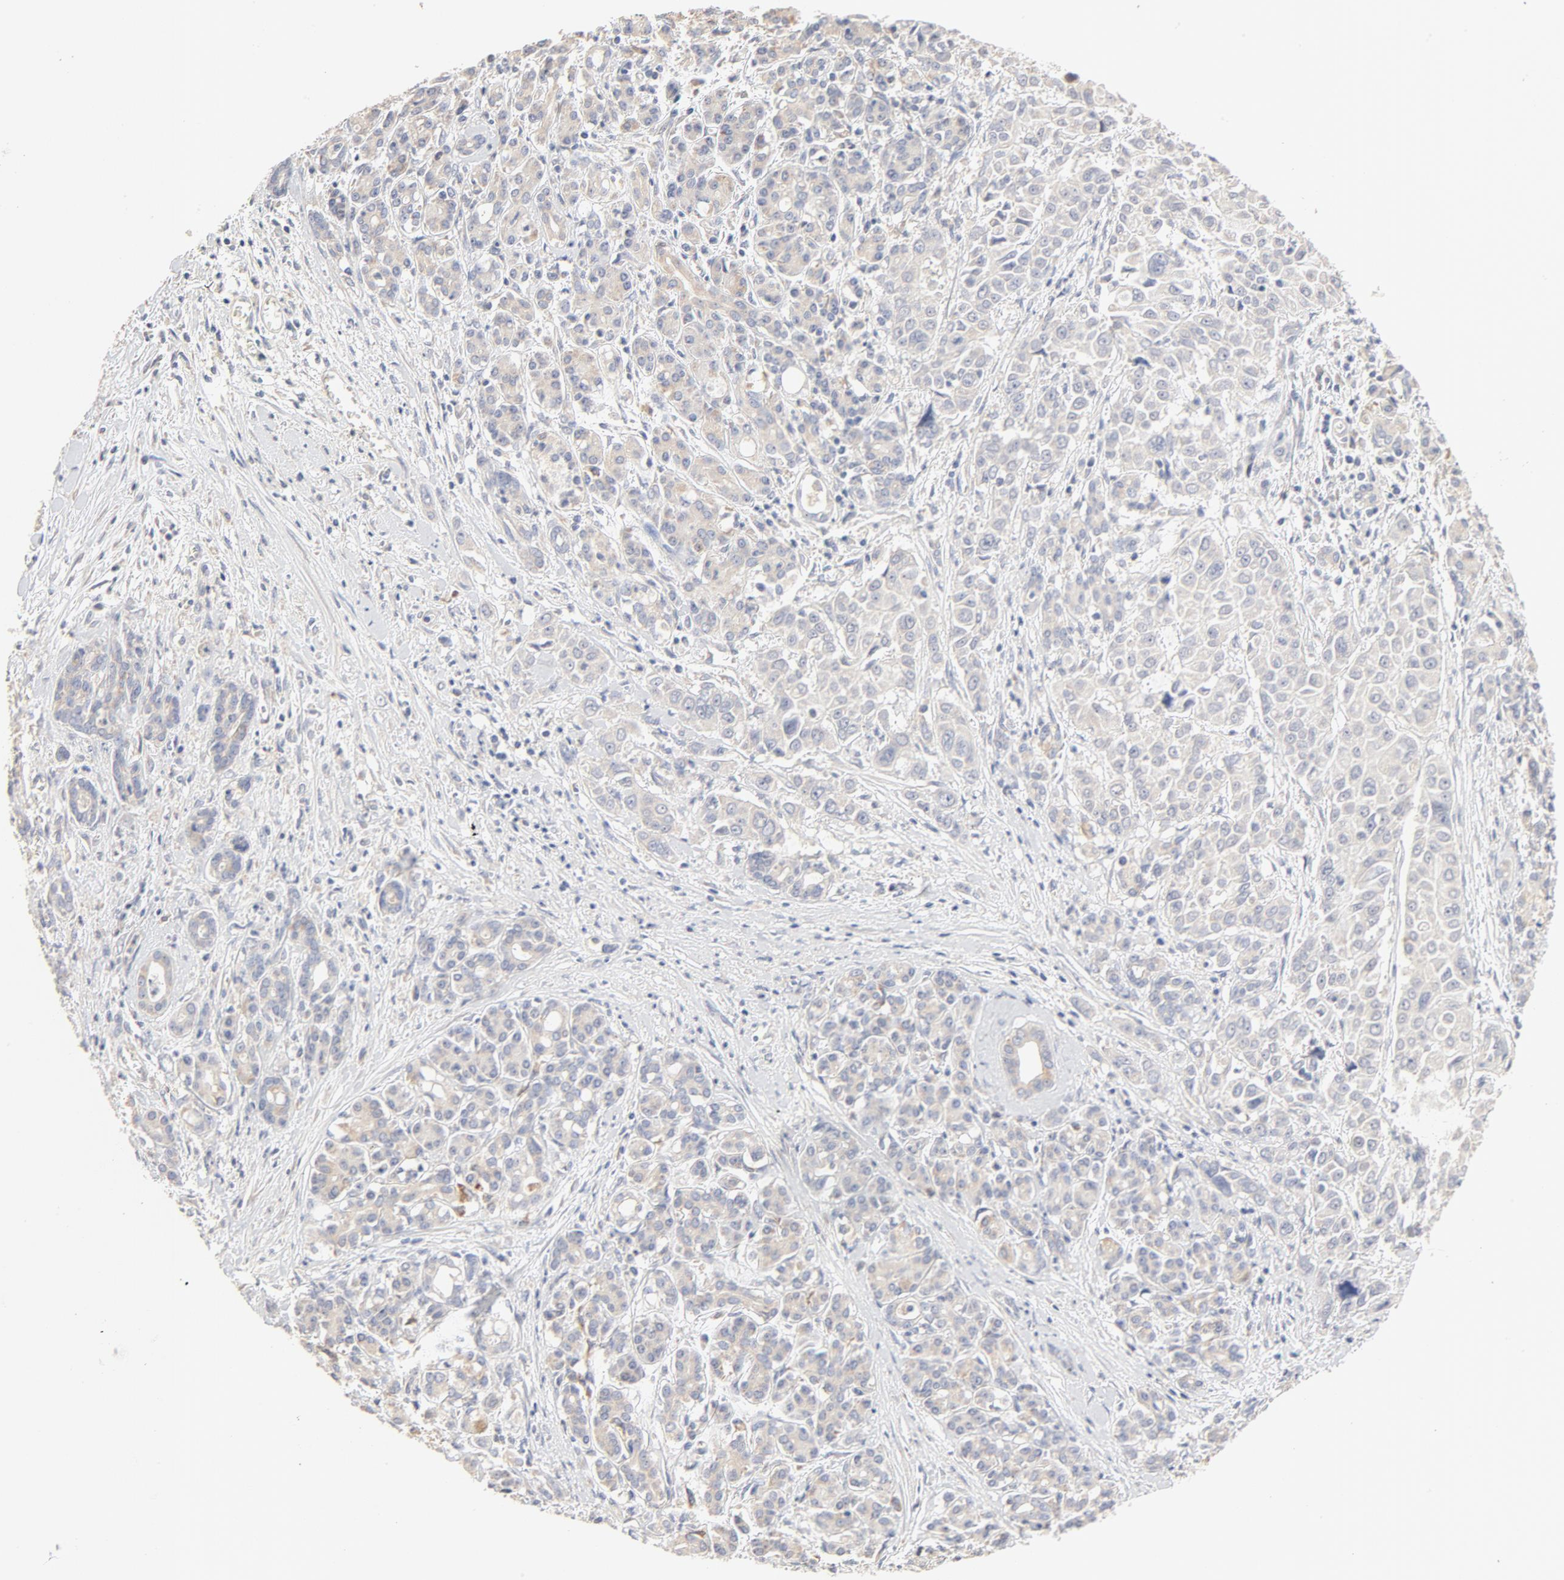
{"staining": {"intensity": "negative", "quantity": "none", "location": "none"}, "tissue": "pancreatic cancer", "cell_type": "Tumor cells", "image_type": "cancer", "snomed": [{"axis": "morphology", "description": "Adenocarcinoma, NOS"}, {"axis": "topography", "description": "Pancreas"}], "caption": "Image shows no protein positivity in tumor cells of pancreatic cancer tissue.", "gene": "FCGBP", "patient": {"sex": "female", "age": 52}}